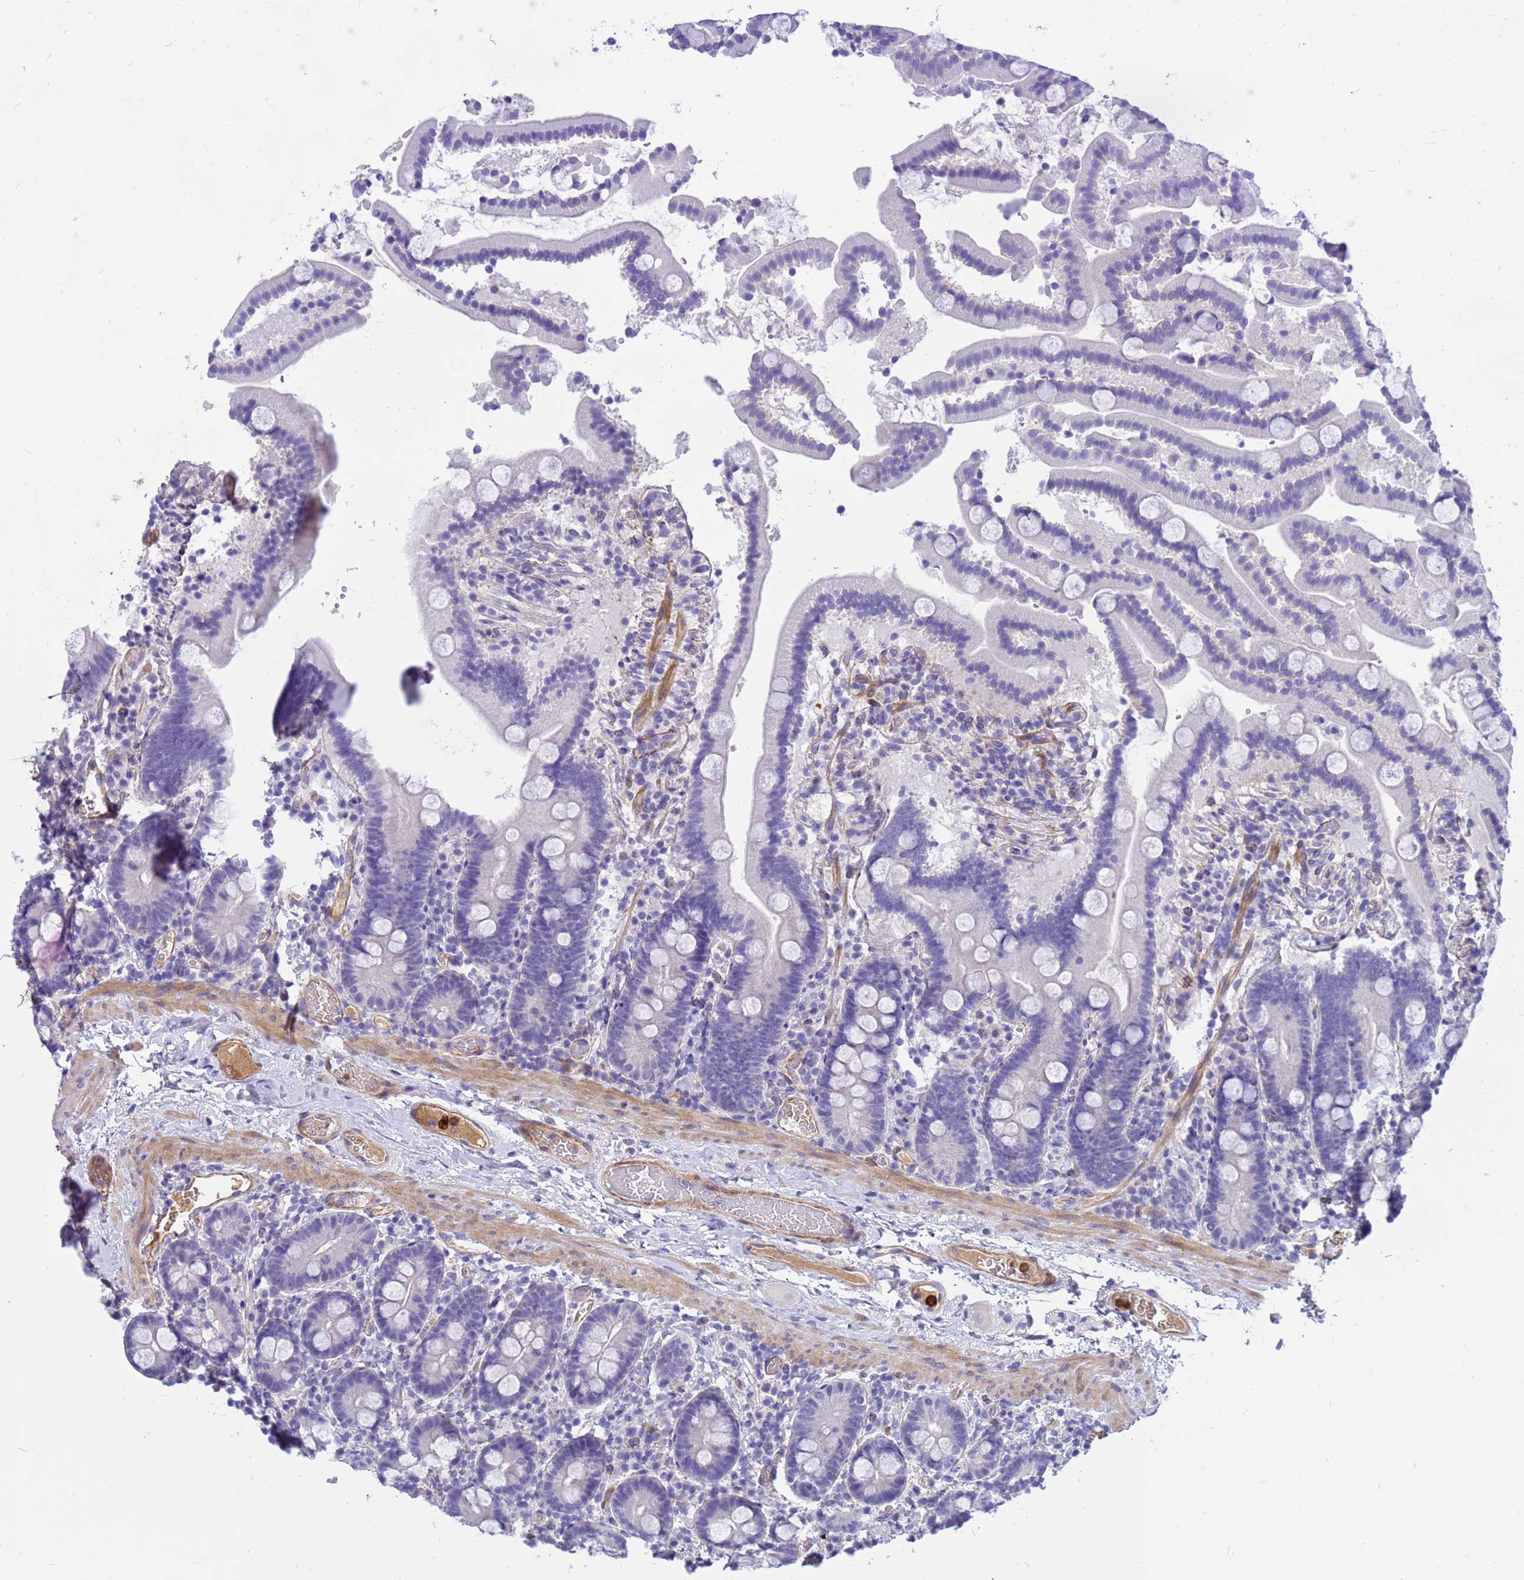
{"staining": {"intensity": "negative", "quantity": "none", "location": "none"}, "tissue": "duodenum", "cell_type": "Glandular cells", "image_type": "normal", "snomed": [{"axis": "morphology", "description": "Normal tissue, NOS"}, {"axis": "topography", "description": "Duodenum"}], "caption": "The histopathology image displays no staining of glandular cells in normal duodenum.", "gene": "ORM1", "patient": {"sex": "male", "age": 55}}